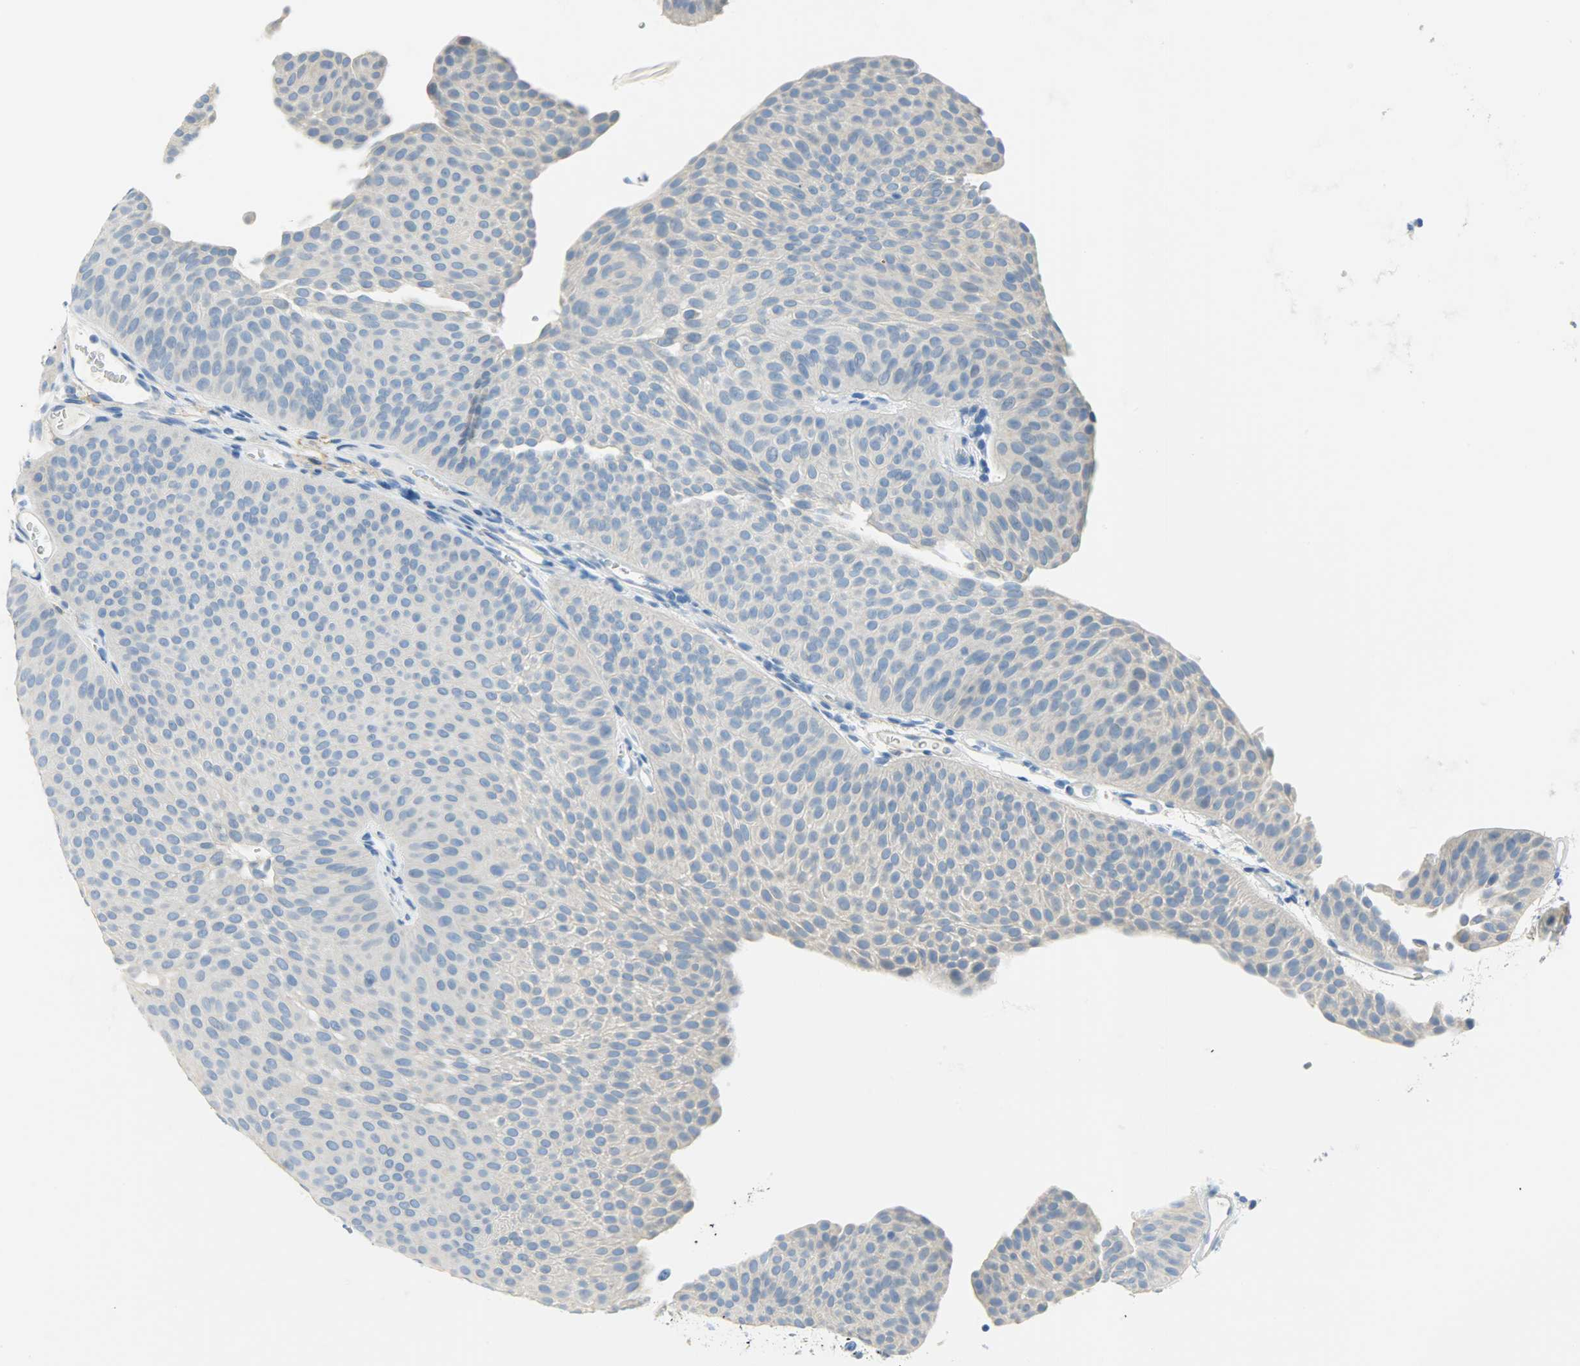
{"staining": {"intensity": "negative", "quantity": "none", "location": "none"}, "tissue": "urothelial cancer", "cell_type": "Tumor cells", "image_type": "cancer", "snomed": [{"axis": "morphology", "description": "Urothelial carcinoma, Low grade"}, {"axis": "topography", "description": "Urinary bladder"}], "caption": "Tumor cells show no significant expression in urothelial cancer. (Stains: DAB (3,3'-diaminobenzidine) immunohistochemistry with hematoxylin counter stain, Microscopy: brightfield microscopy at high magnification).", "gene": "PROM1", "patient": {"sex": "female", "age": 60}}